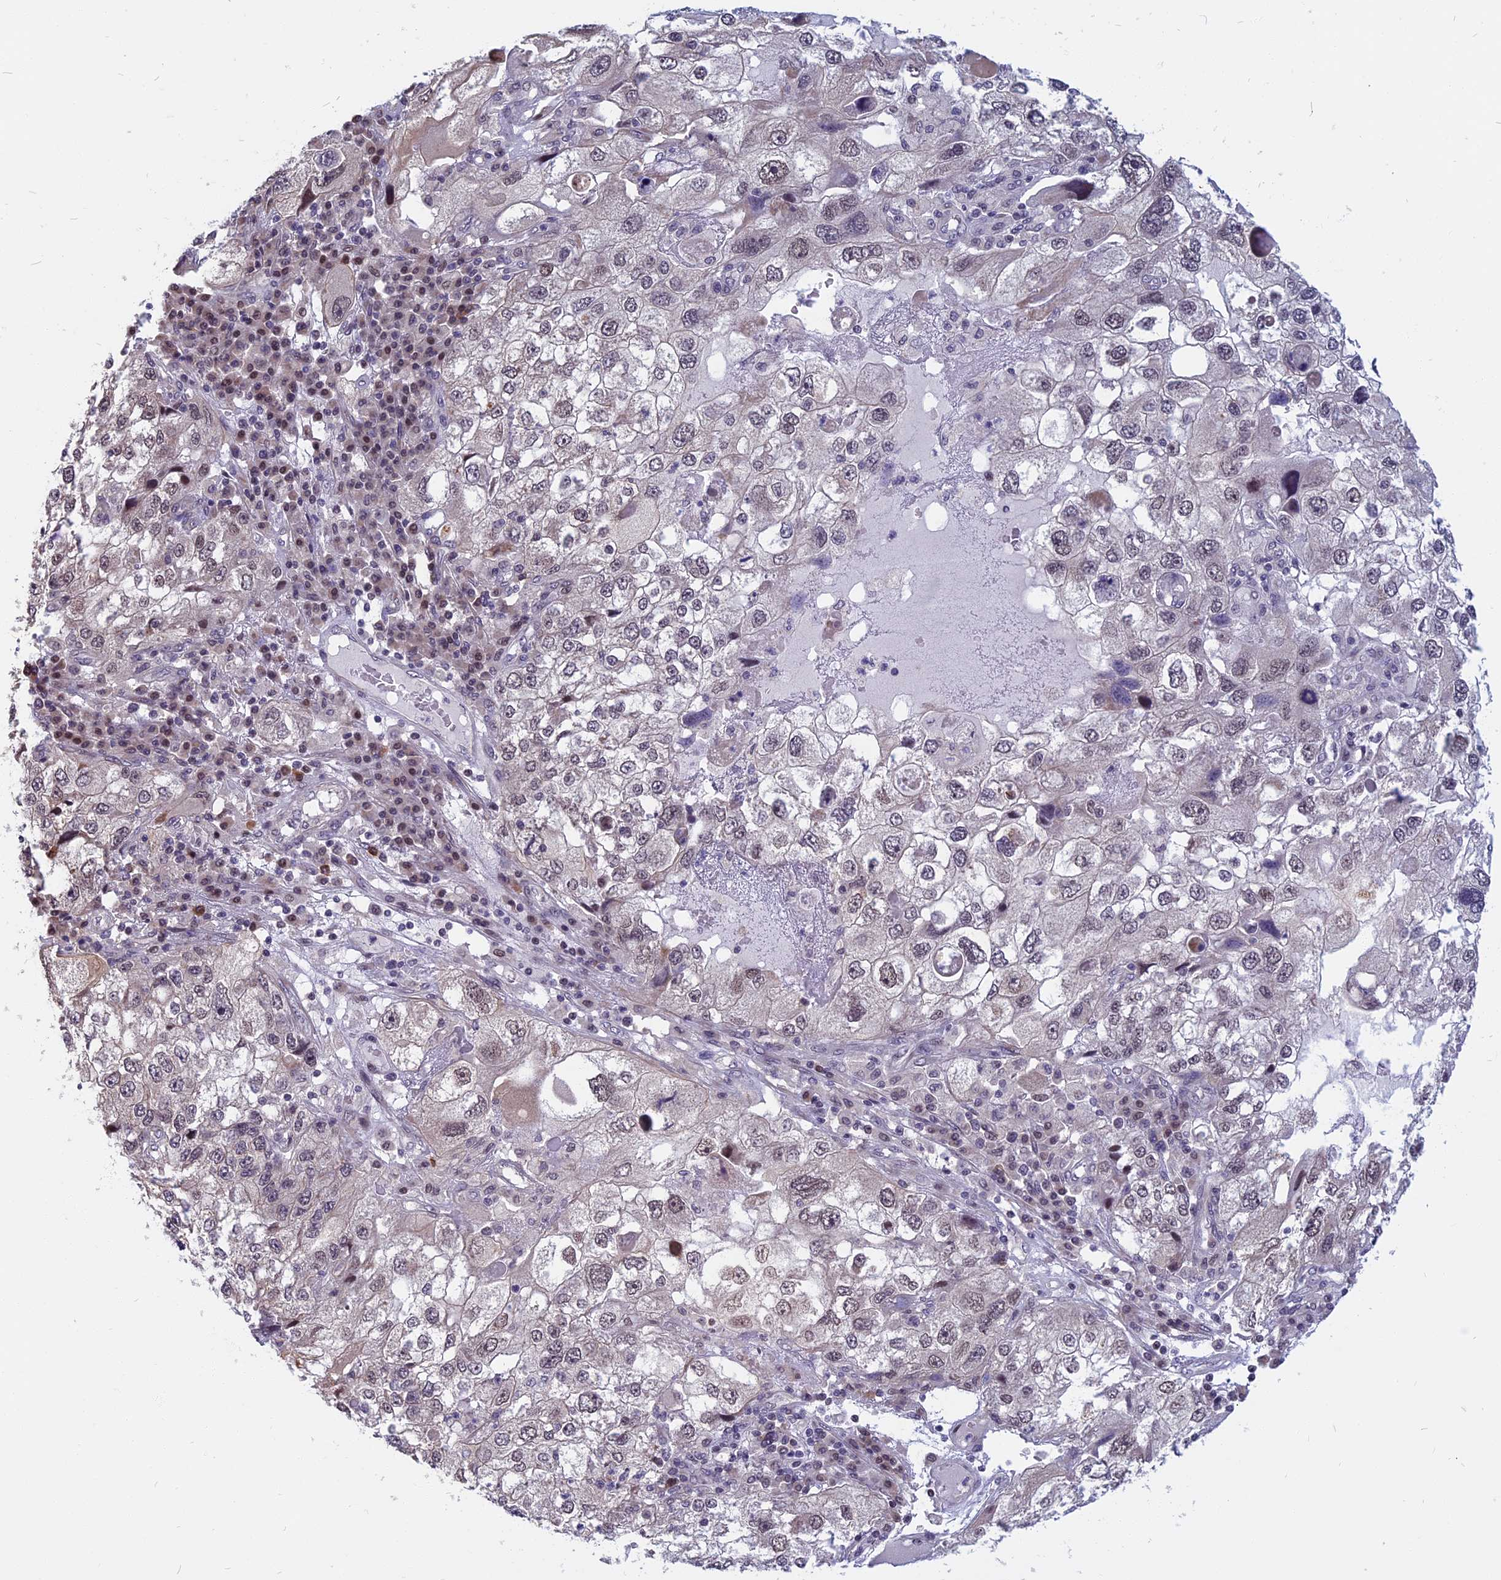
{"staining": {"intensity": "weak", "quantity": "<25%", "location": "nuclear"}, "tissue": "endometrial cancer", "cell_type": "Tumor cells", "image_type": "cancer", "snomed": [{"axis": "morphology", "description": "Adenocarcinoma, NOS"}, {"axis": "topography", "description": "Endometrium"}], "caption": "Photomicrograph shows no protein staining in tumor cells of endometrial cancer (adenocarcinoma) tissue.", "gene": "CCDC113", "patient": {"sex": "female", "age": 49}}